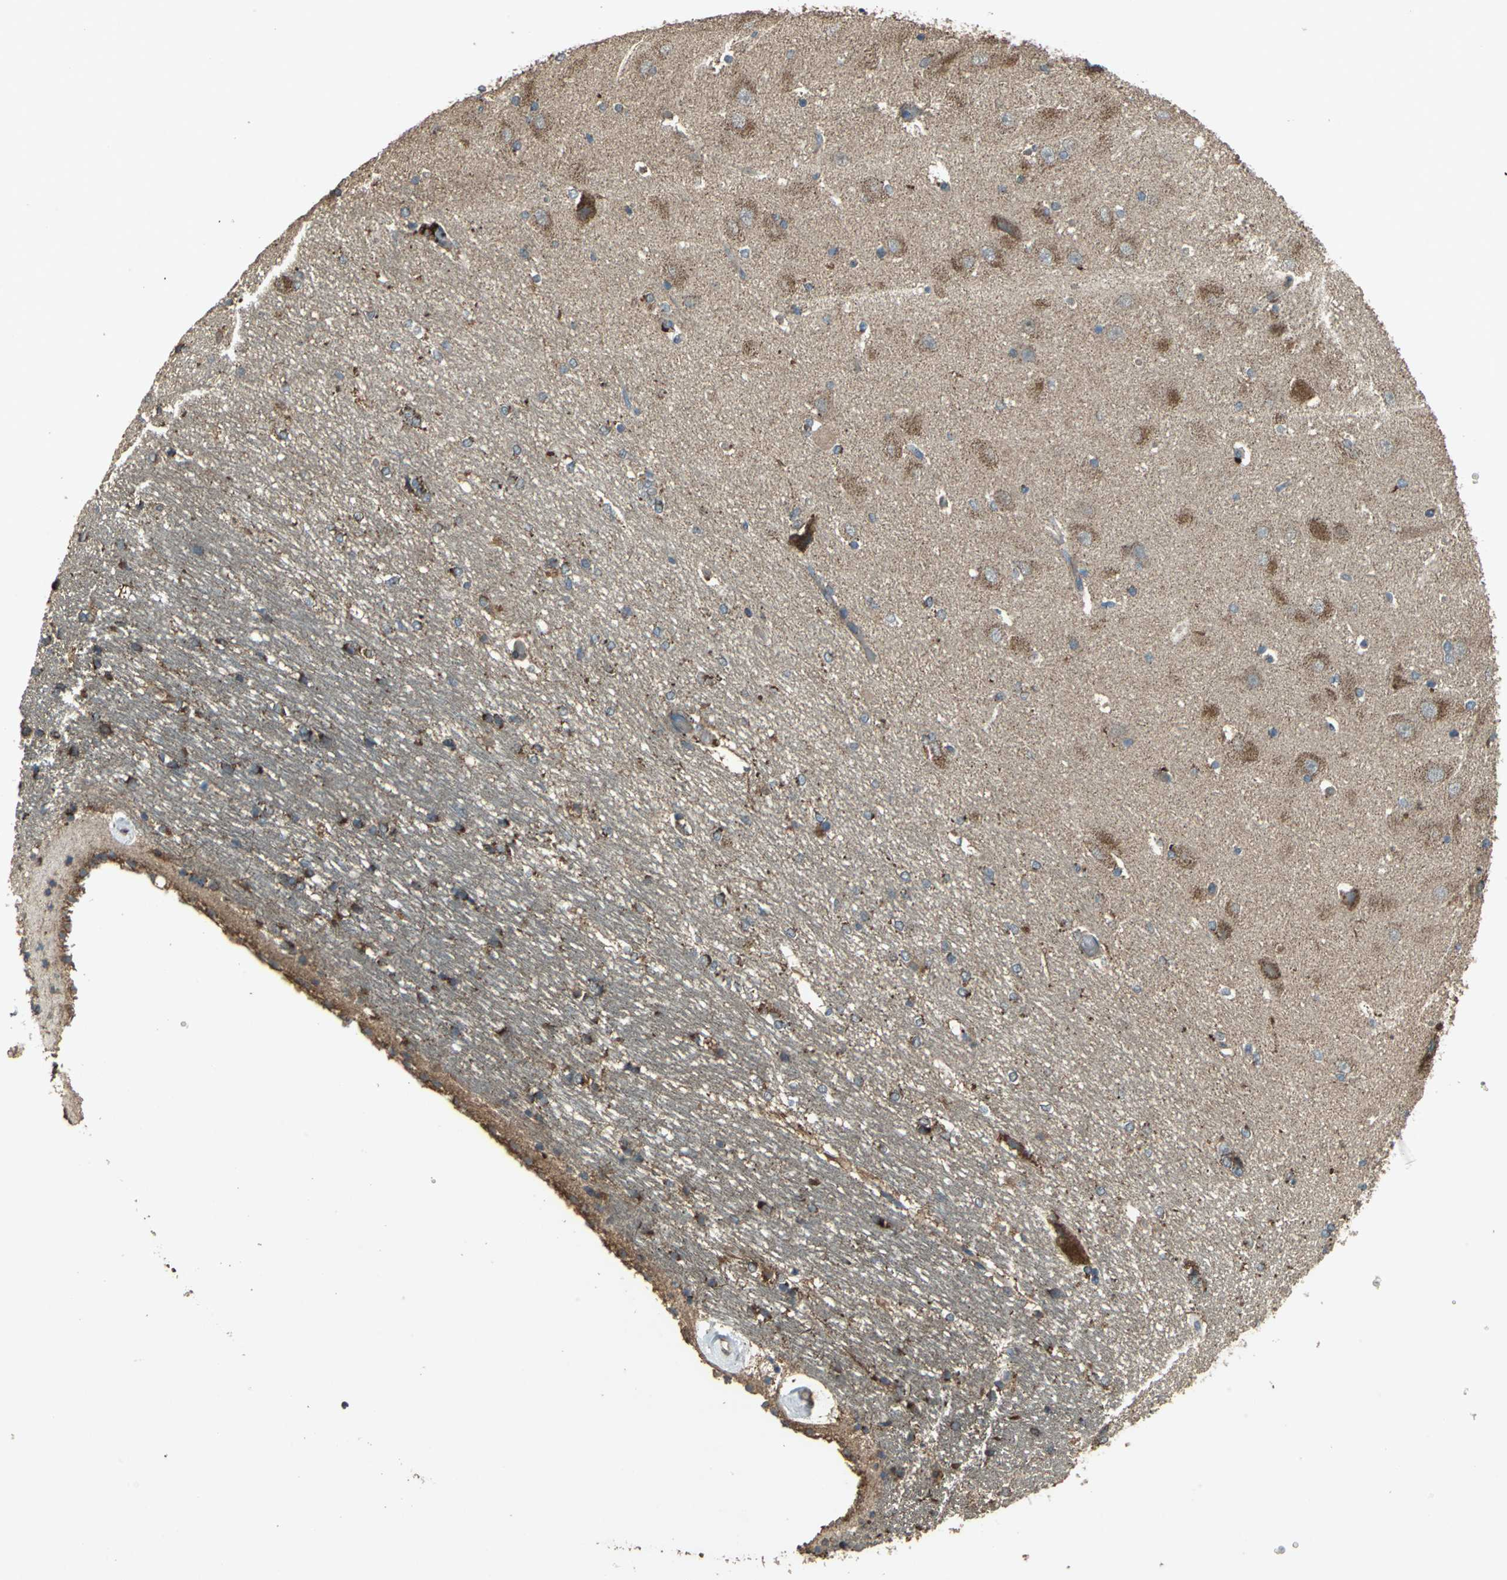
{"staining": {"intensity": "strong", "quantity": "<25%", "location": "cytoplasmic/membranous"}, "tissue": "hippocampus", "cell_type": "Glial cells", "image_type": "normal", "snomed": [{"axis": "morphology", "description": "Normal tissue, NOS"}, {"axis": "topography", "description": "Hippocampus"}], "caption": "Unremarkable hippocampus reveals strong cytoplasmic/membranous staining in approximately <25% of glial cells, visualized by immunohistochemistry.", "gene": "POLRMT", "patient": {"sex": "female", "age": 19}}